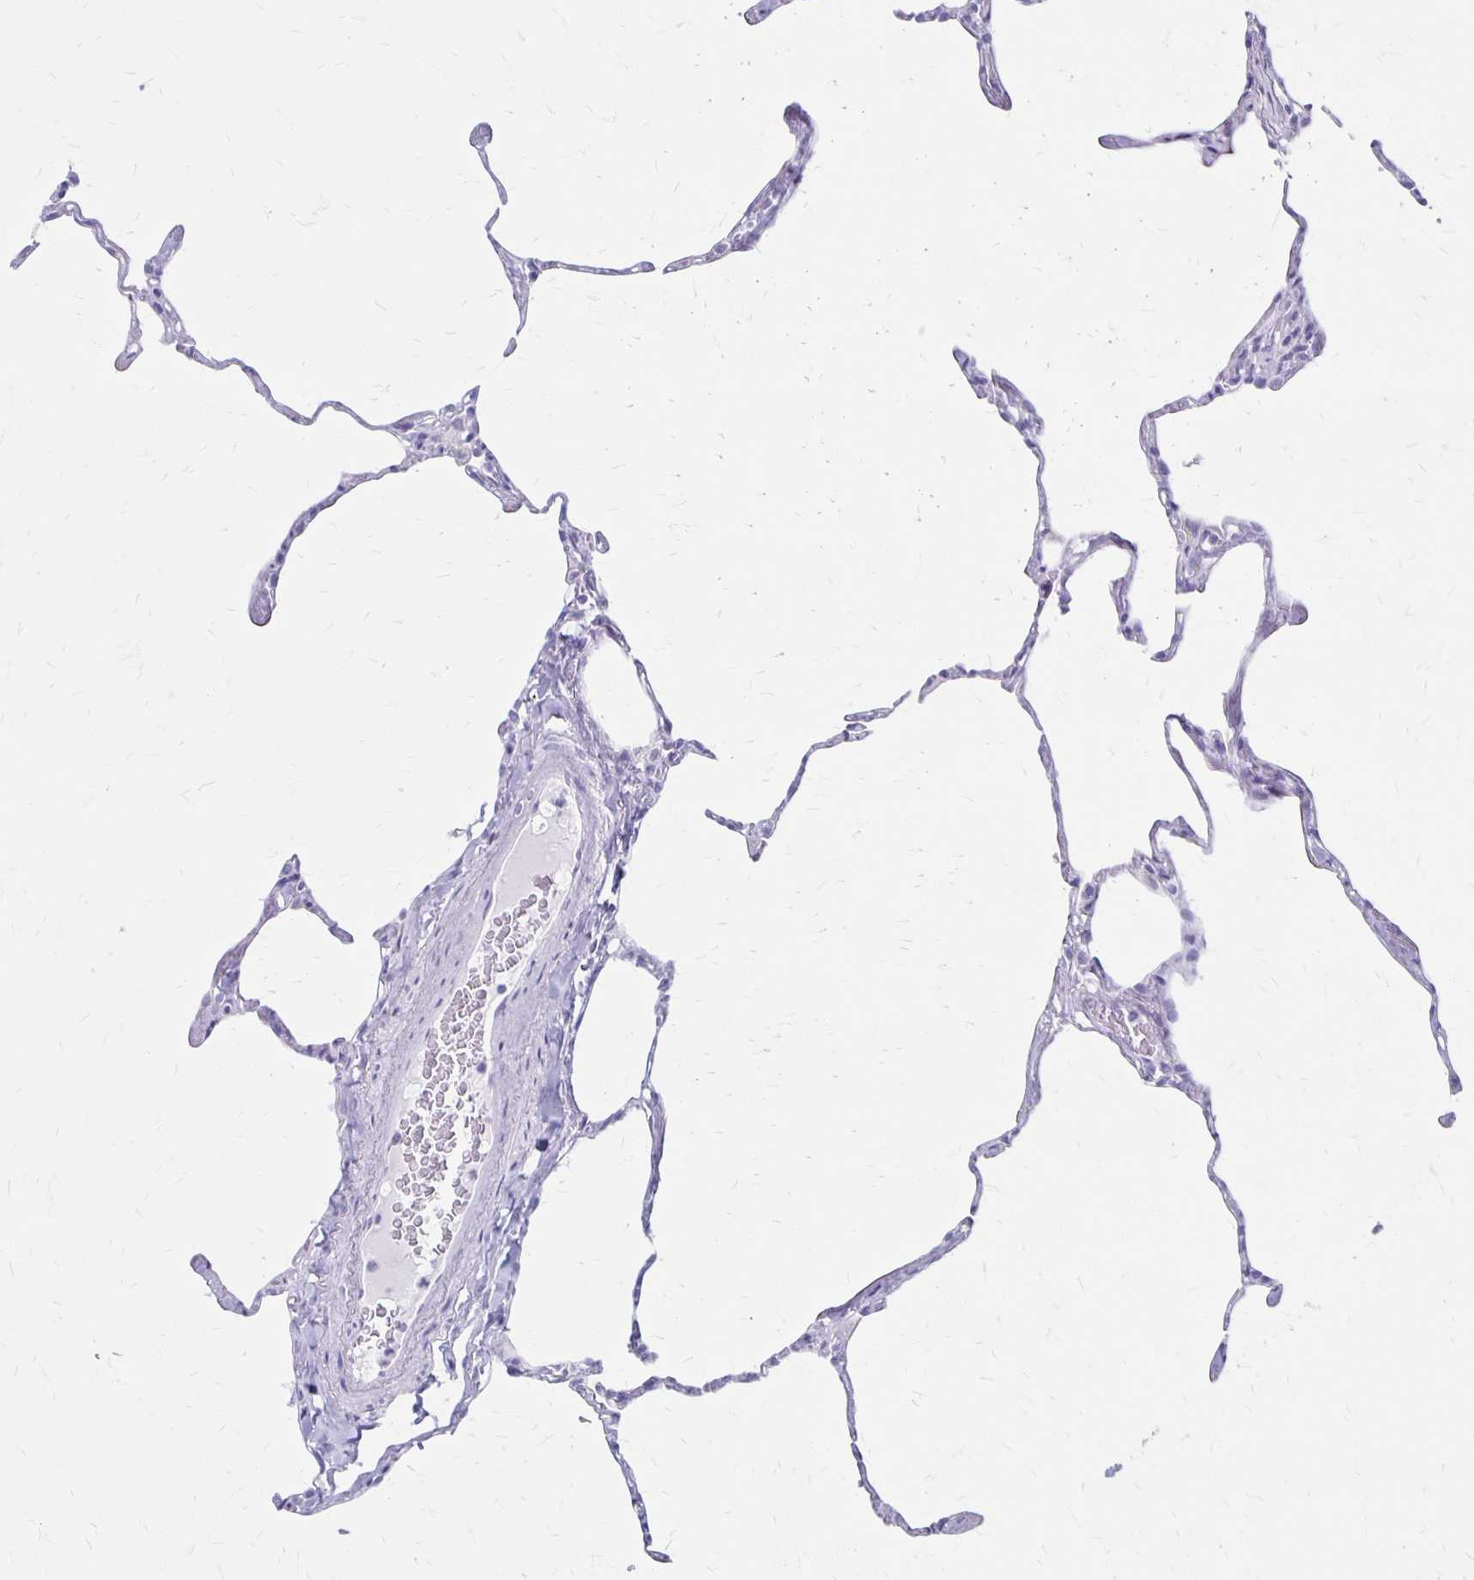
{"staining": {"intensity": "negative", "quantity": "none", "location": "none"}, "tissue": "lung", "cell_type": "Alveolar cells", "image_type": "normal", "snomed": [{"axis": "morphology", "description": "Normal tissue, NOS"}, {"axis": "topography", "description": "Lung"}], "caption": "DAB (3,3'-diaminobenzidine) immunohistochemical staining of normal lung exhibits no significant expression in alveolar cells. The staining was performed using DAB to visualize the protein expression in brown, while the nuclei were stained in blue with hematoxylin (Magnification: 20x).", "gene": "MAGEC2", "patient": {"sex": "male", "age": 65}}